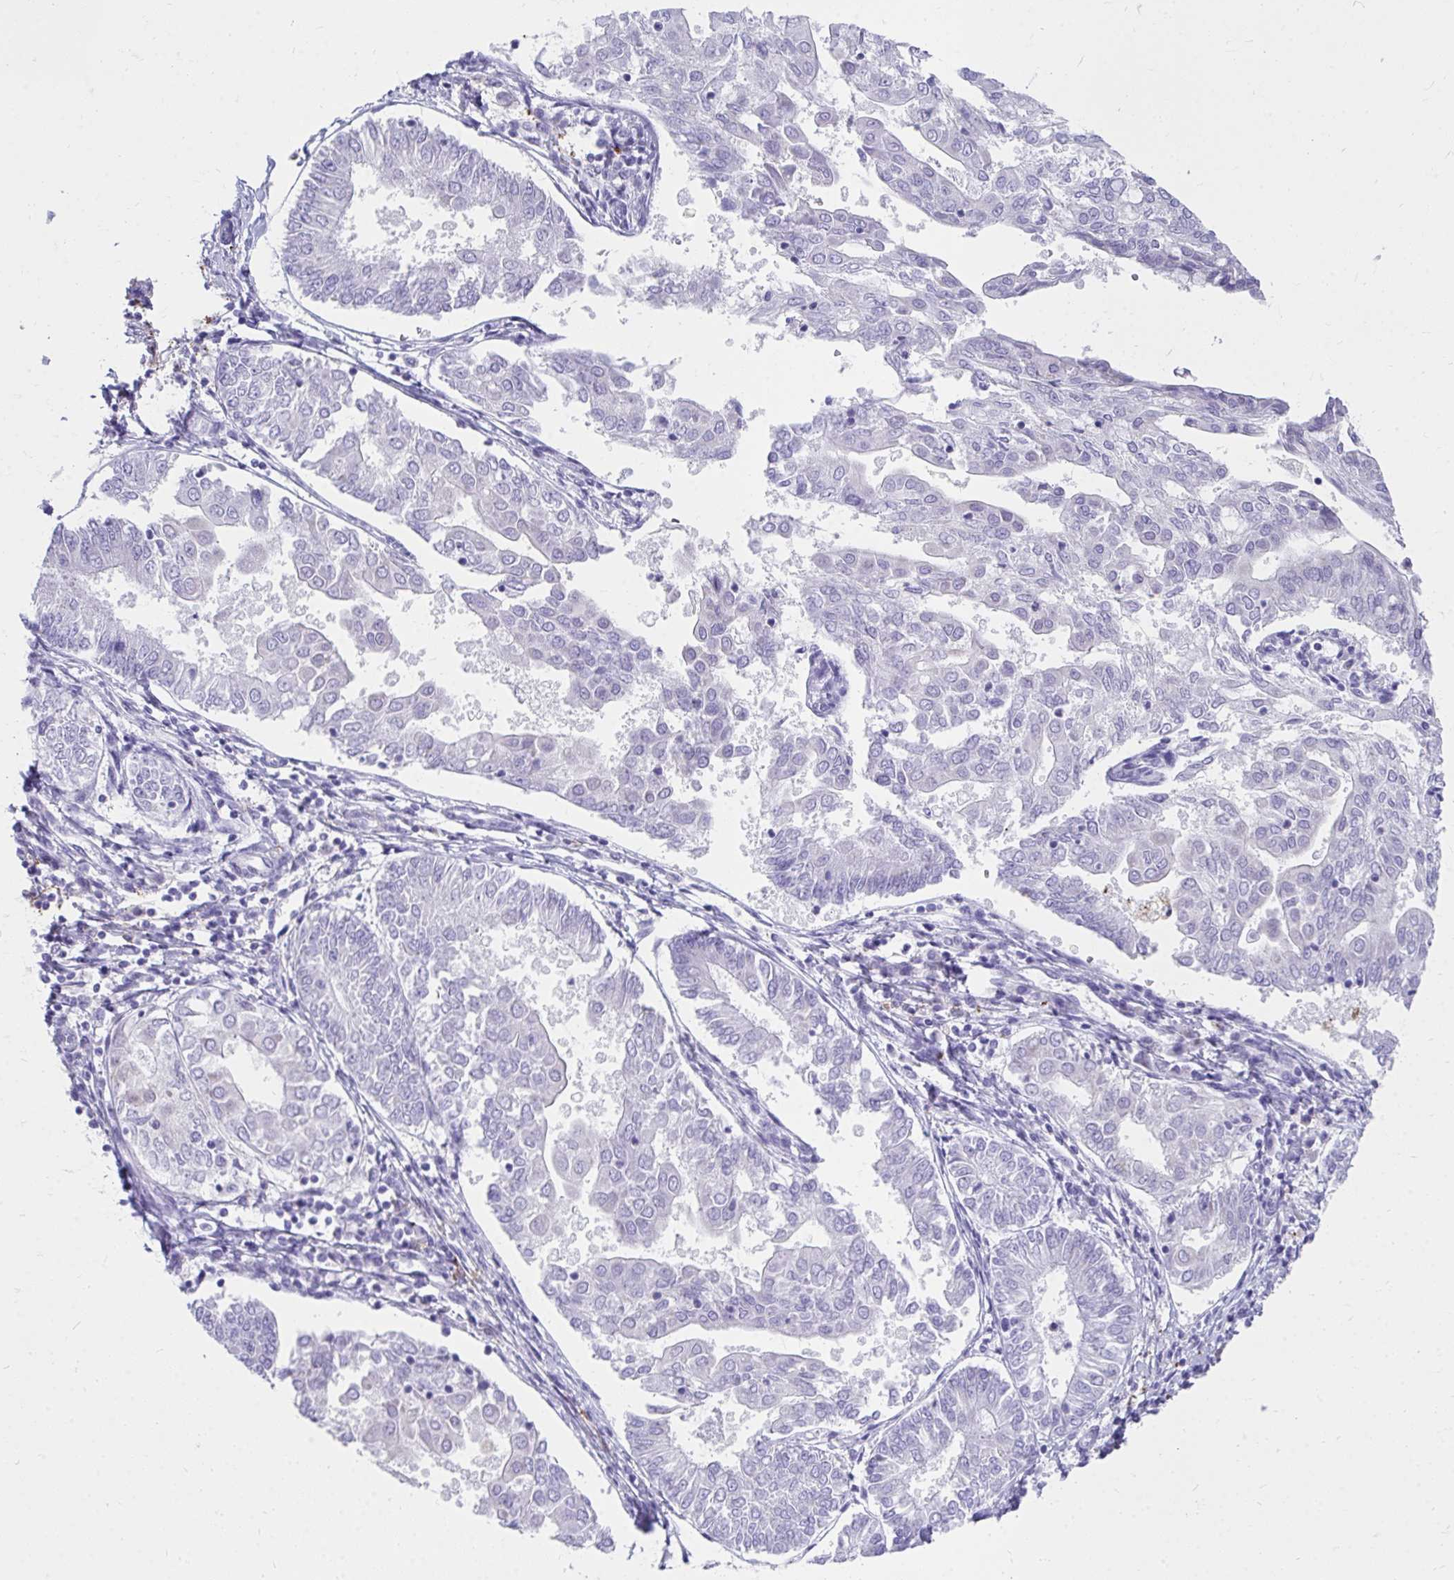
{"staining": {"intensity": "negative", "quantity": "none", "location": "none"}, "tissue": "endometrial cancer", "cell_type": "Tumor cells", "image_type": "cancer", "snomed": [{"axis": "morphology", "description": "Adenocarcinoma, NOS"}, {"axis": "topography", "description": "Endometrium"}], "caption": "DAB immunohistochemical staining of endometrial cancer (adenocarcinoma) reveals no significant expression in tumor cells.", "gene": "CD163", "patient": {"sex": "female", "age": 68}}